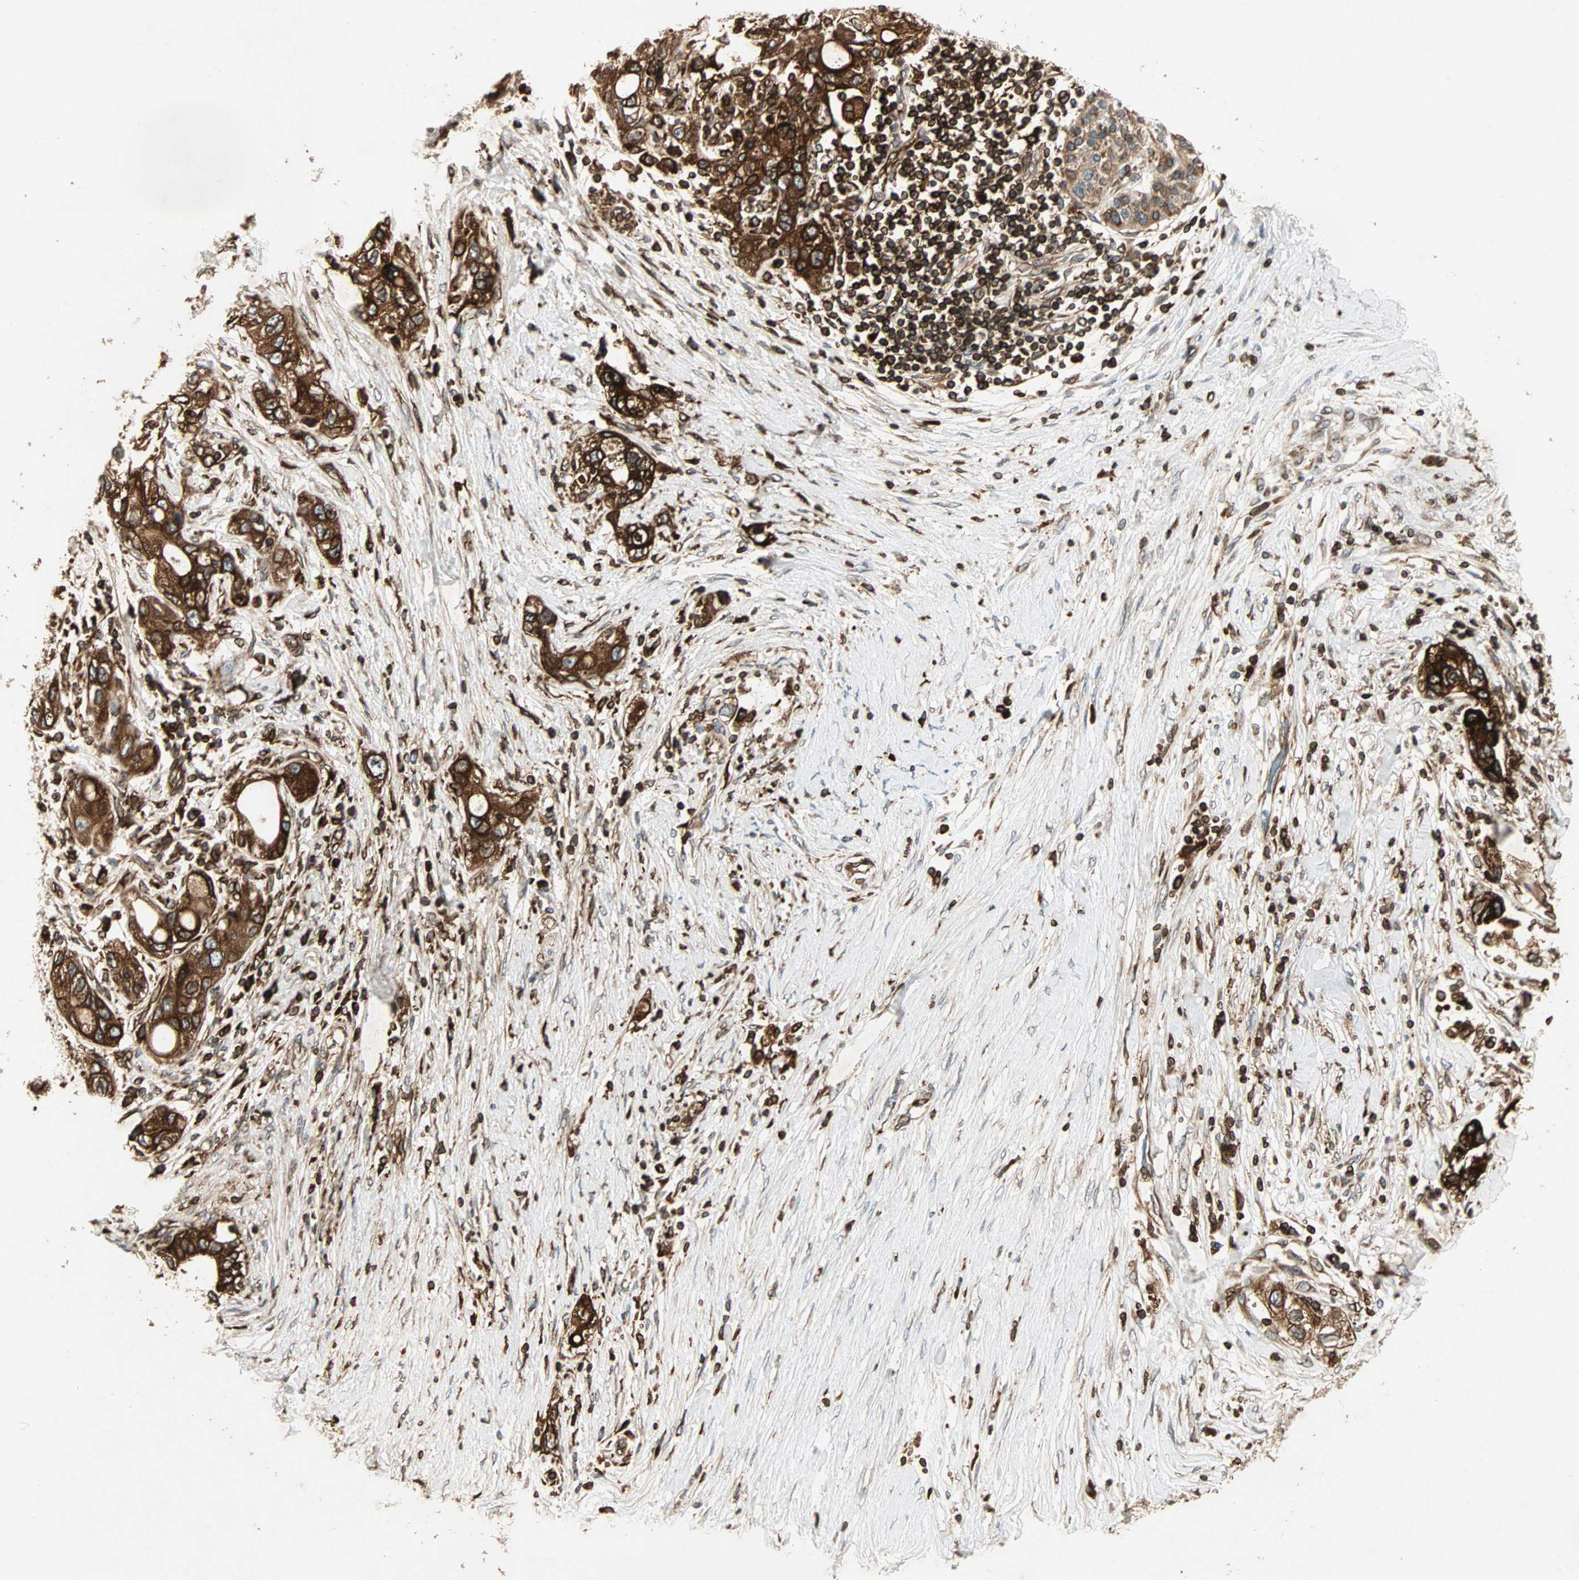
{"staining": {"intensity": "strong", "quantity": ">75%", "location": "cytoplasmic/membranous"}, "tissue": "pancreatic cancer", "cell_type": "Tumor cells", "image_type": "cancer", "snomed": [{"axis": "morphology", "description": "Adenocarcinoma, NOS"}, {"axis": "topography", "description": "Pancreas"}], "caption": "Immunohistochemical staining of pancreatic cancer (adenocarcinoma) reveals high levels of strong cytoplasmic/membranous staining in approximately >75% of tumor cells.", "gene": "TAPBP", "patient": {"sex": "female", "age": 70}}